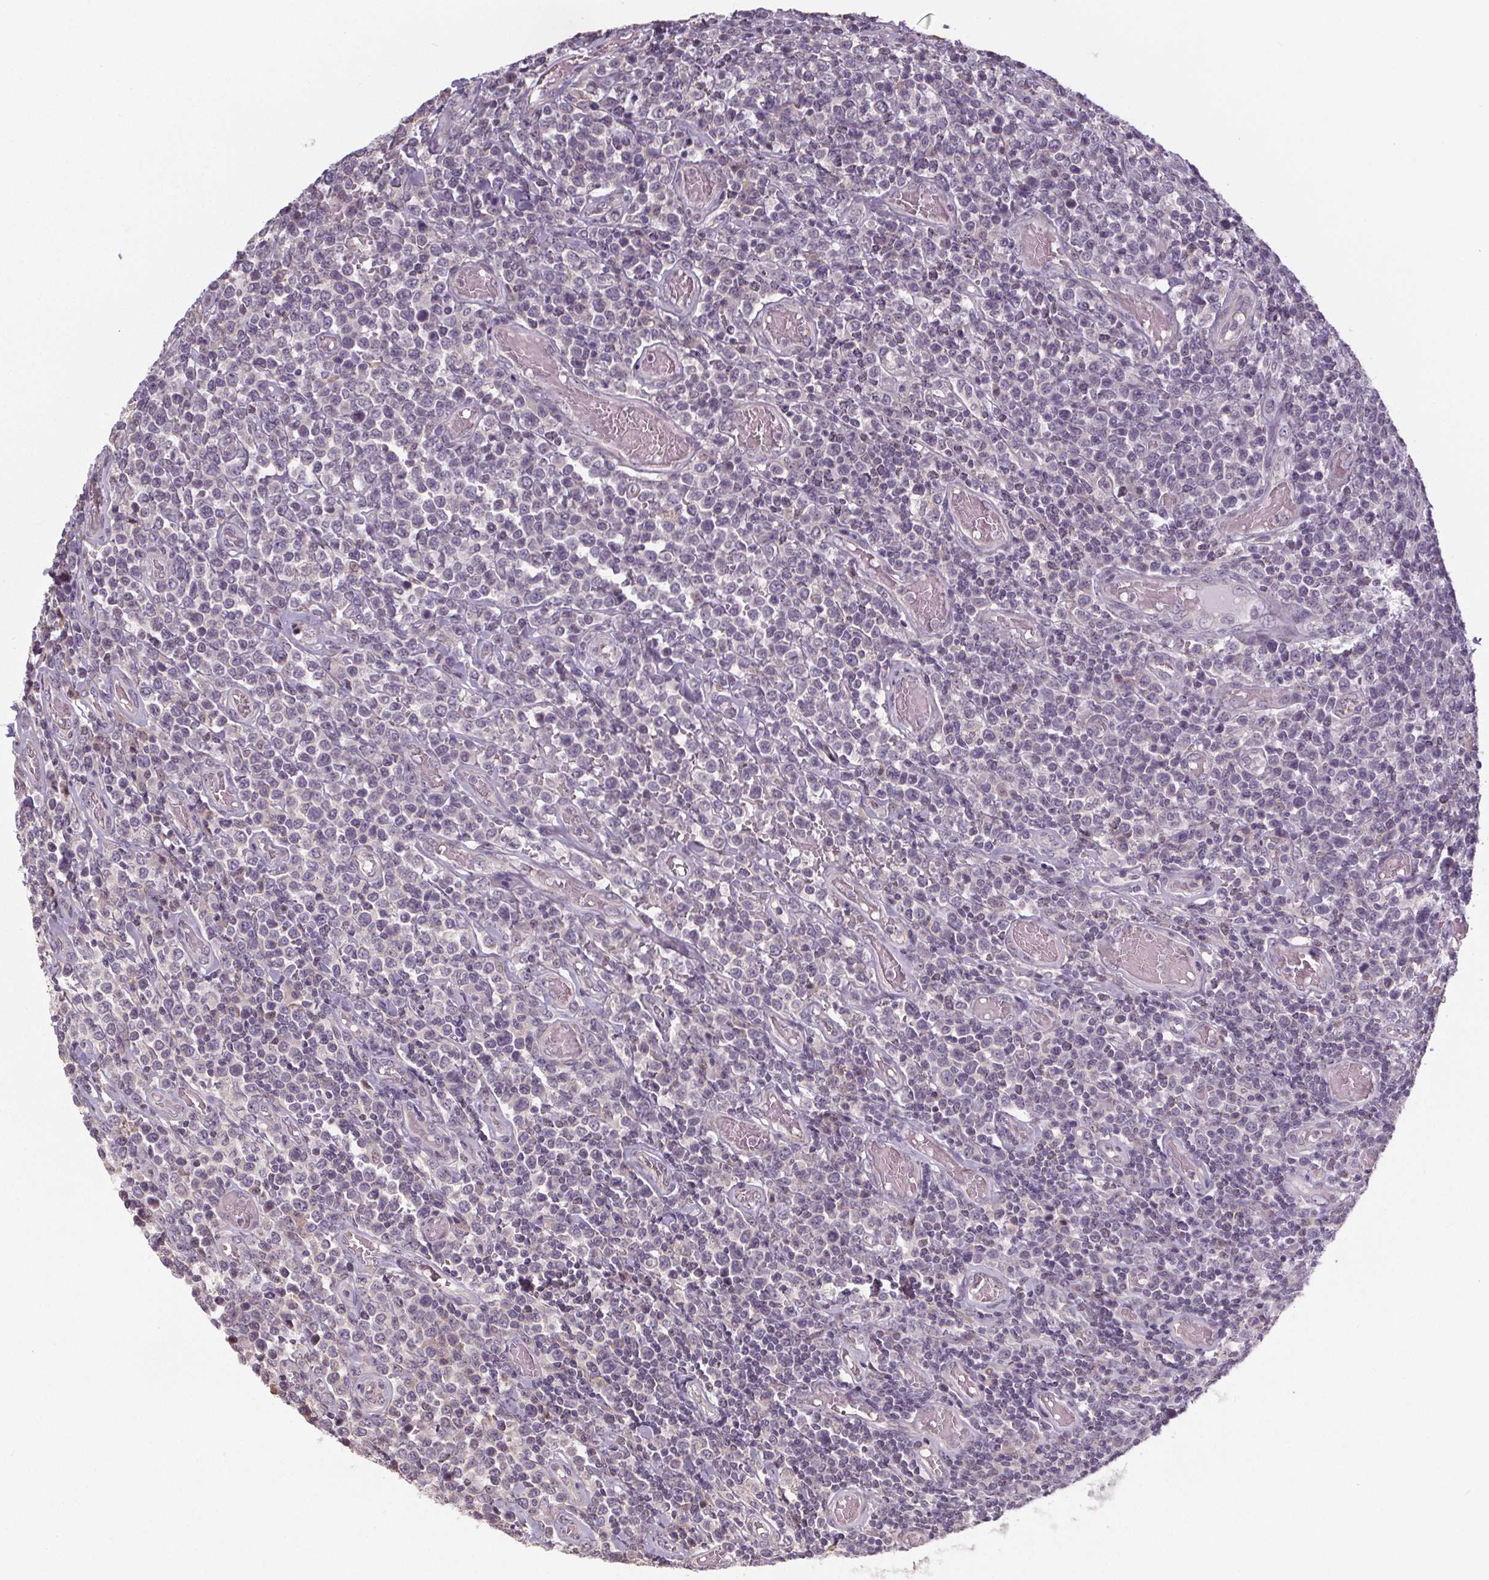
{"staining": {"intensity": "negative", "quantity": "none", "location": "none"}, "tissue": "lymphoma", "cell_type": "Tumor cells", "image_type": "cancer", "snomed": [{"axis": "morphology", "description": "Malignant lymphoma, non-Hodgkin's type, High grade"}, {"axis": "topography", "description": "Soft tissue"}], "caption": "Protein analysis of malignant lymphoma, non-Hodgkin's type (high-grade) displays no significant expression in tumor cells.", "gene": "SLC26A2", "patient": {"sex": "female", "age": 56}}